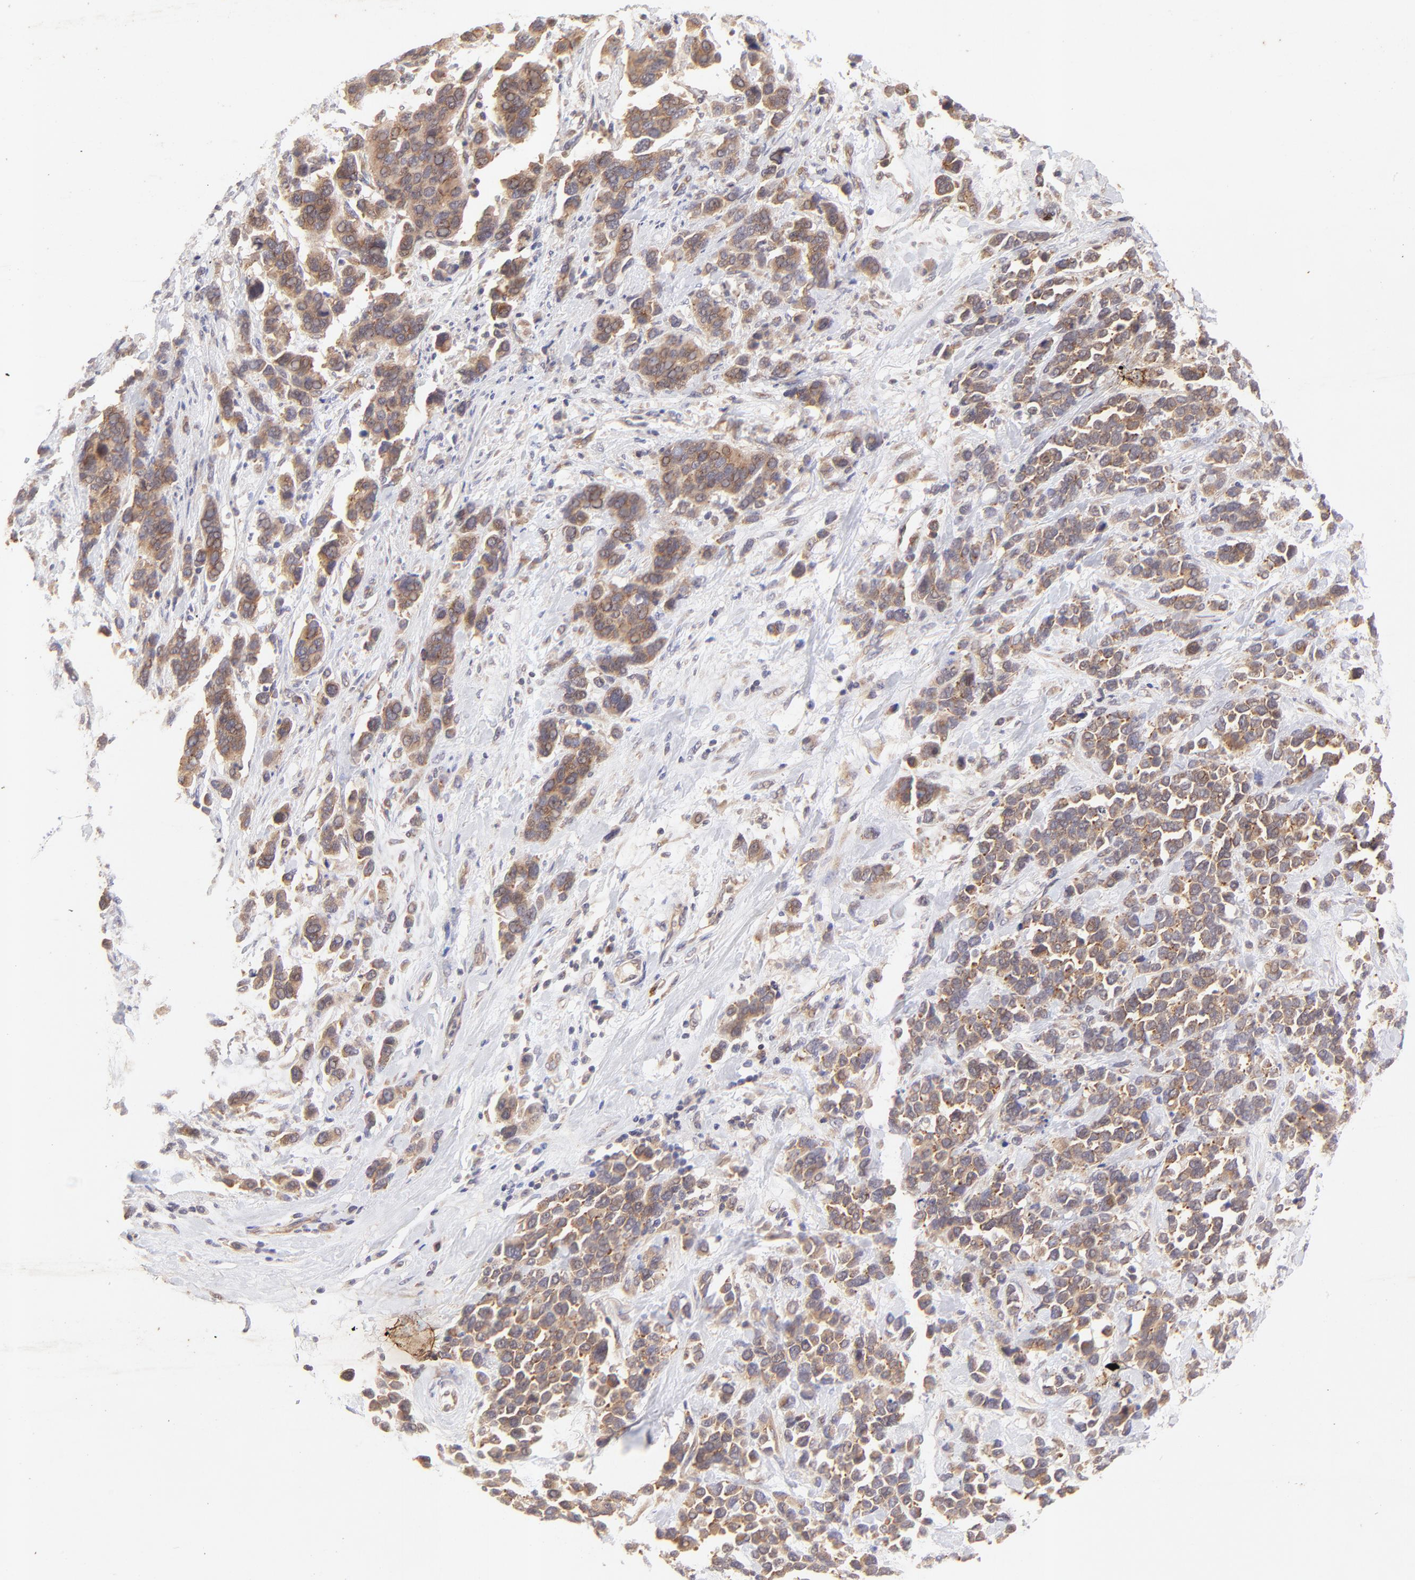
{"staining": {"intensity": "moderate", "quantity": ">75%", "location": "cytoplasmic/membranous,nuclear"}, "tissue": "stomach cancer", "cell_type": "Tumor cells", "image_type": "cancer", "snomed": [{"axis": "morphology", "description": "Adenocarcinoma, NOS"}, {"axis": "topography", "description": "Stomach, upper"}], "caption": "Tumor cells show medium levels of moderate cytoplasmic/membranous and nuclear positivity in approximately >75% of cells in human adenocarcinoma (stomach).", "gene": "TNRC6B", "patient": {"sex": "male", "age": 71}}